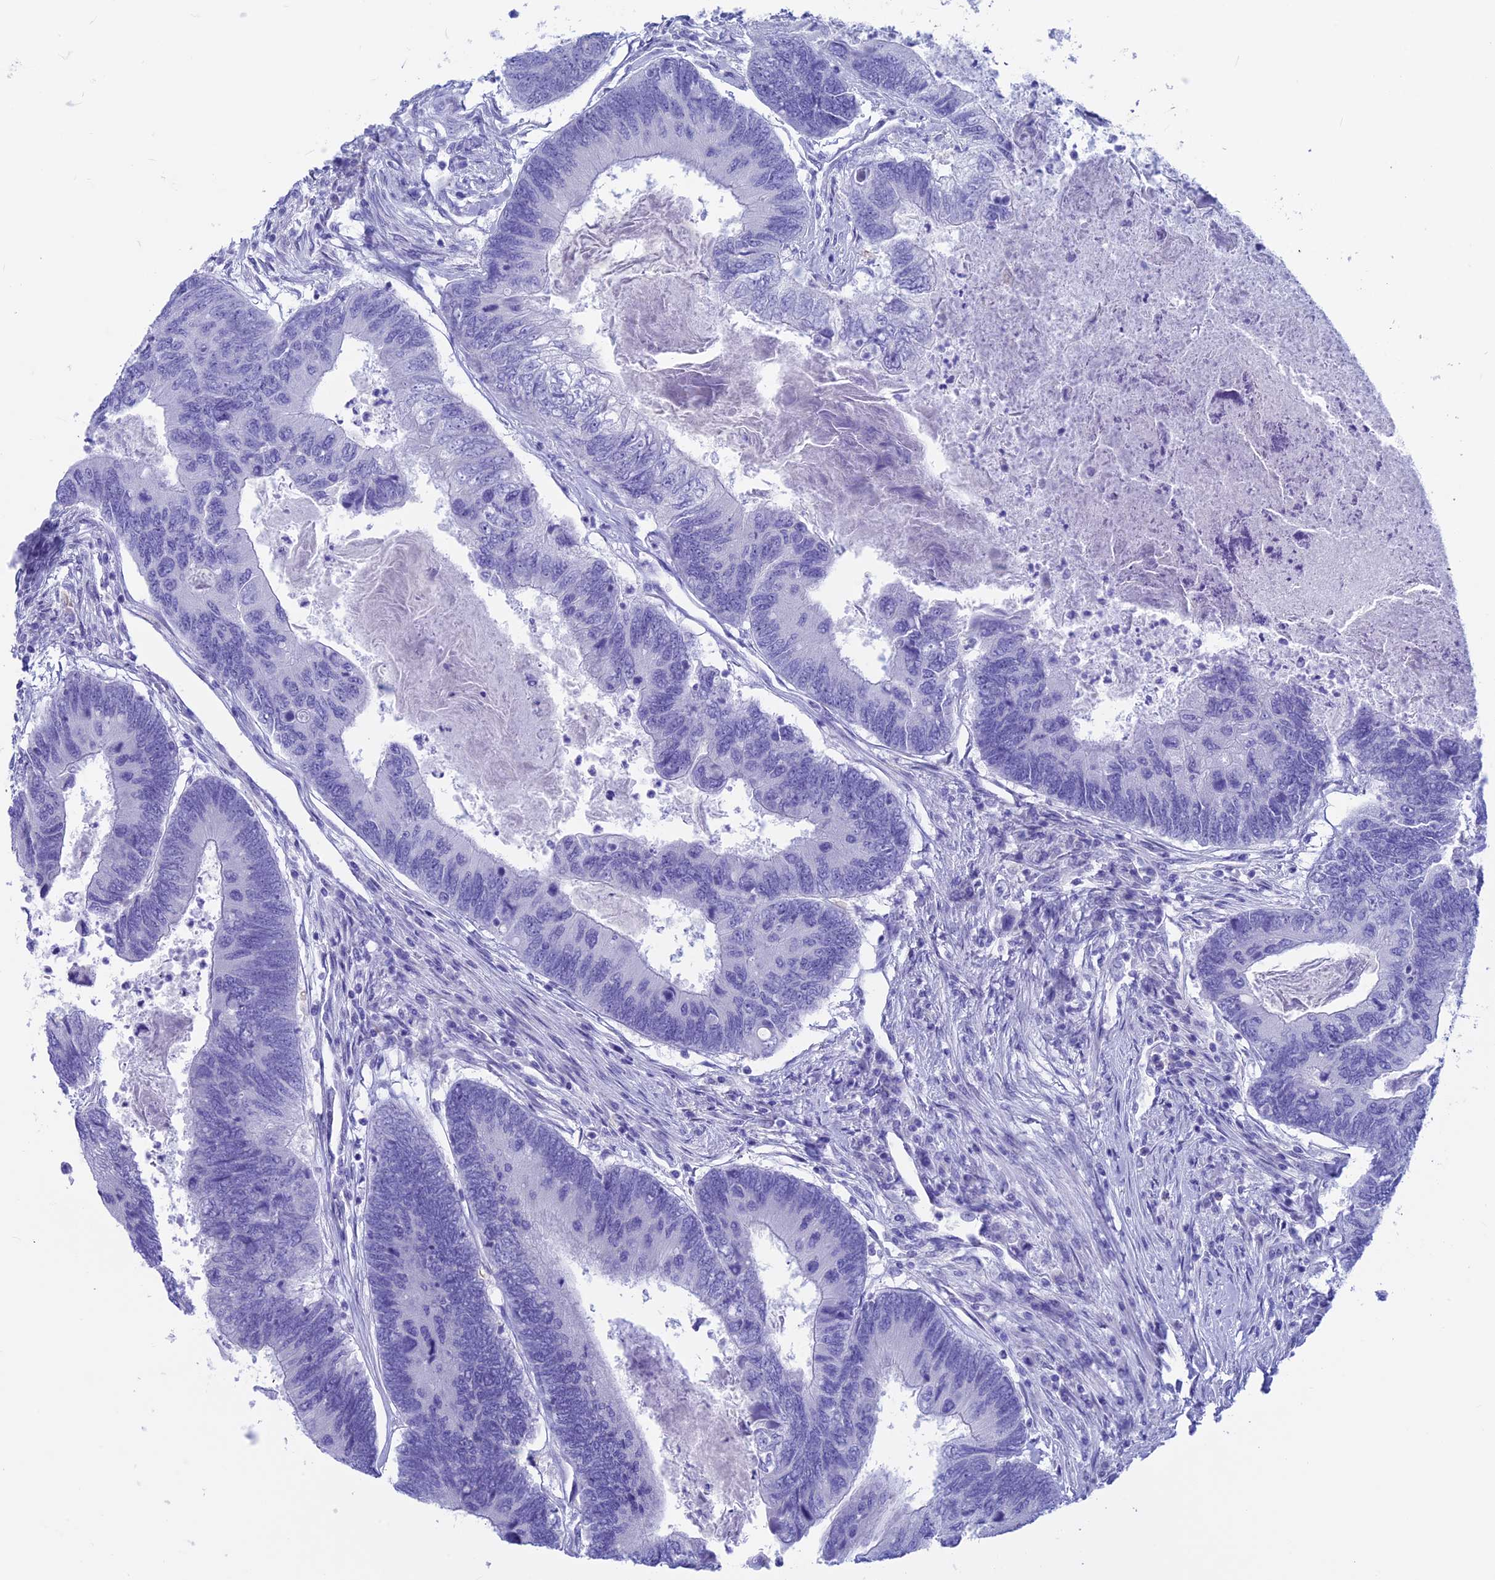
{"staining": {"intensity": "negative", "quantity": "none", "location": "none"}, "tissue": "colorectal cancer", "cell_type": "Tumor cells", "image_type": "cancer", "snomed": [{"axis": "morphology", "description": "Adenocarcinoma, NOS"}, {"axis": "topography", "description": "Colon"}], "caption": "Immunohistochemistry (IHC) micrograph of neoplastic tissue: colorectal cancer (adenocarcinoma) stained with DAB shows no significant protein staining in tumor cells.", "gene": "GNGT2", "patient": {"sex": "female", "age": 67}}